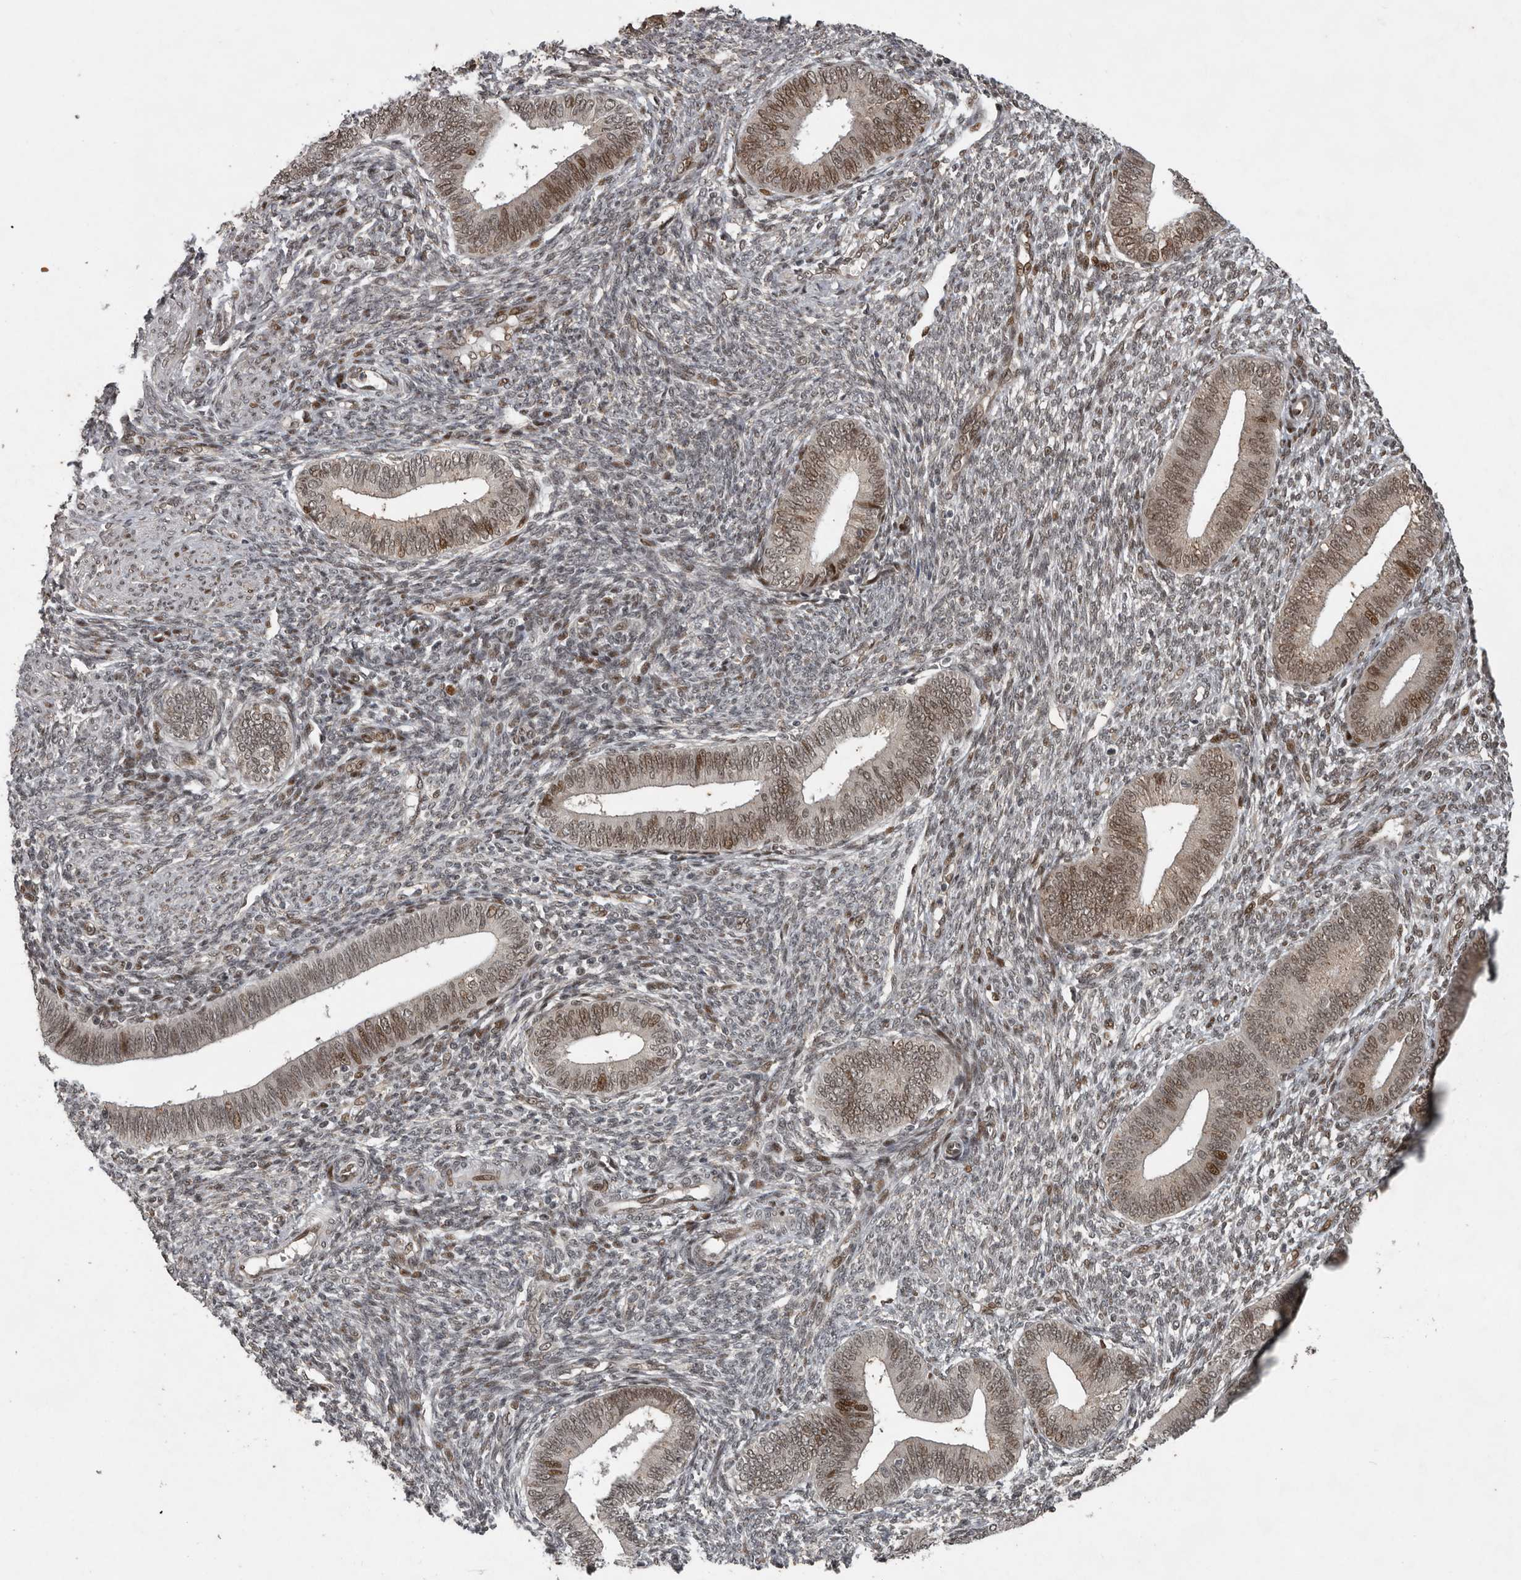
{"staining": {"intensity": "weak", "quantity": "<25%", "location": "nuclear"}, "tissue": "endometrium", "cell_type": "Cells in endometrial stroma", "image_type": "normal", "snomed": [{"axis": "morphology", "description": "Normal tissue, NOS"}, {"axis": "topography", "description": "Endometrium"}], "caption": "This is a image of immunohistochemistry staining of unremarkable endometrium, which shows no staining in cells in endometrial stroma.", "gene": "CDC27", "patient": {"sex": "female", "age": 46}}